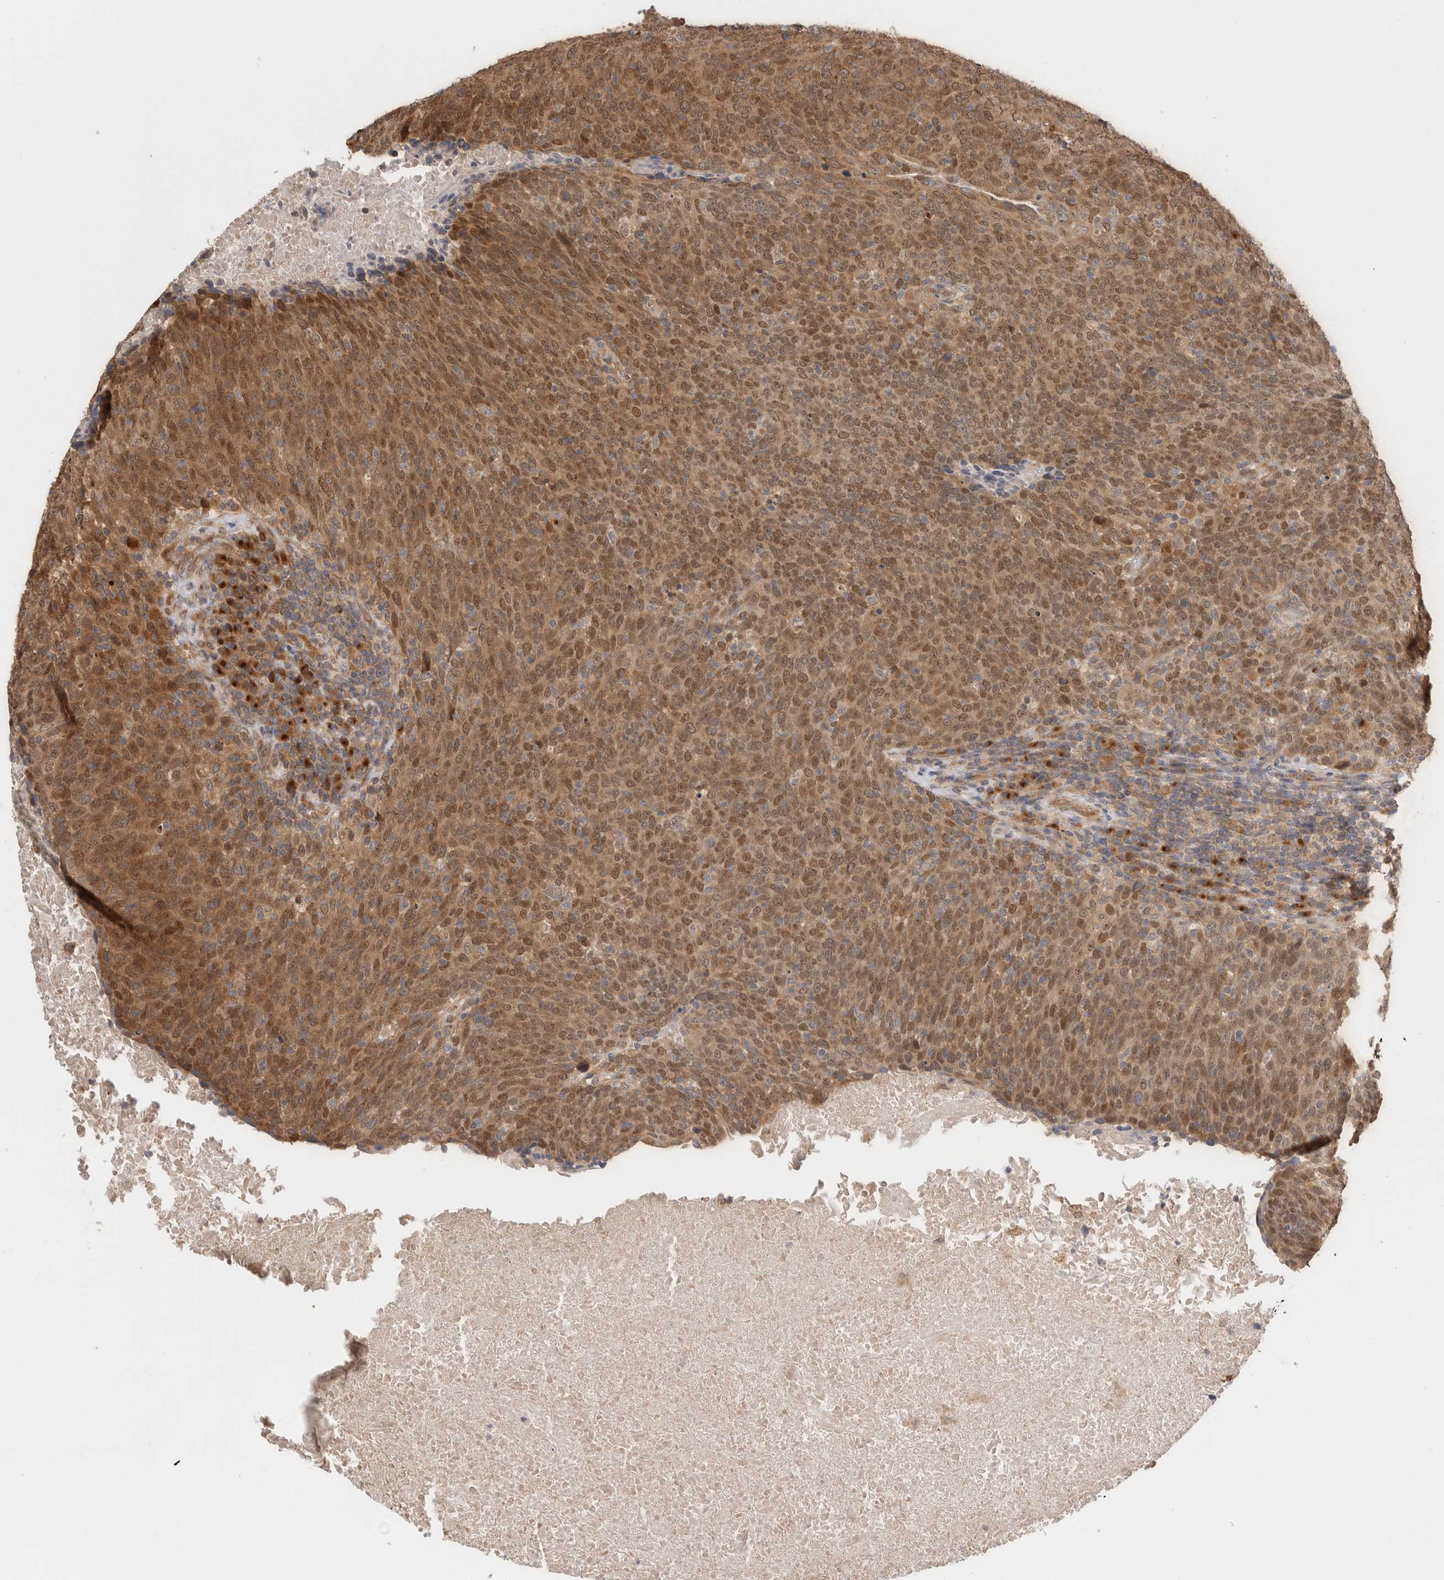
{"staining": {"intensity": "moderate", "quantity": ">75%", "location": "cytoplasmic/membranous,nuclear"}, "tissue": "head and neck cancer", "cell_type": "Tumor cells", "image_type": "cancer", "snomed": [{"axis": "morphology", "description": "Squamous cell carcinoma, NOS"}, {"axis": "morphology", "description": "Squamous cell carcinoma, metastatic, NOS"}, {"axis": "topography", "description": "Lymph node"}, {"axis": "topography", "description": "Head-Neck"}], "caption": "Immunohistochemical staining of human head and neck cancer (squamous cell carcinoma) exhibits moderate cytoplasmic/membranous and nuclear protein positivity in about >75% of tumor cells. (Stains: DAB (3,3'-diaminobenzidine) in brown, nuclei in blue, Microscopy: brightfield microscopy at high magnification).", "gene": "ACTL9", "patient": {"sex": "male", "age": 62}}